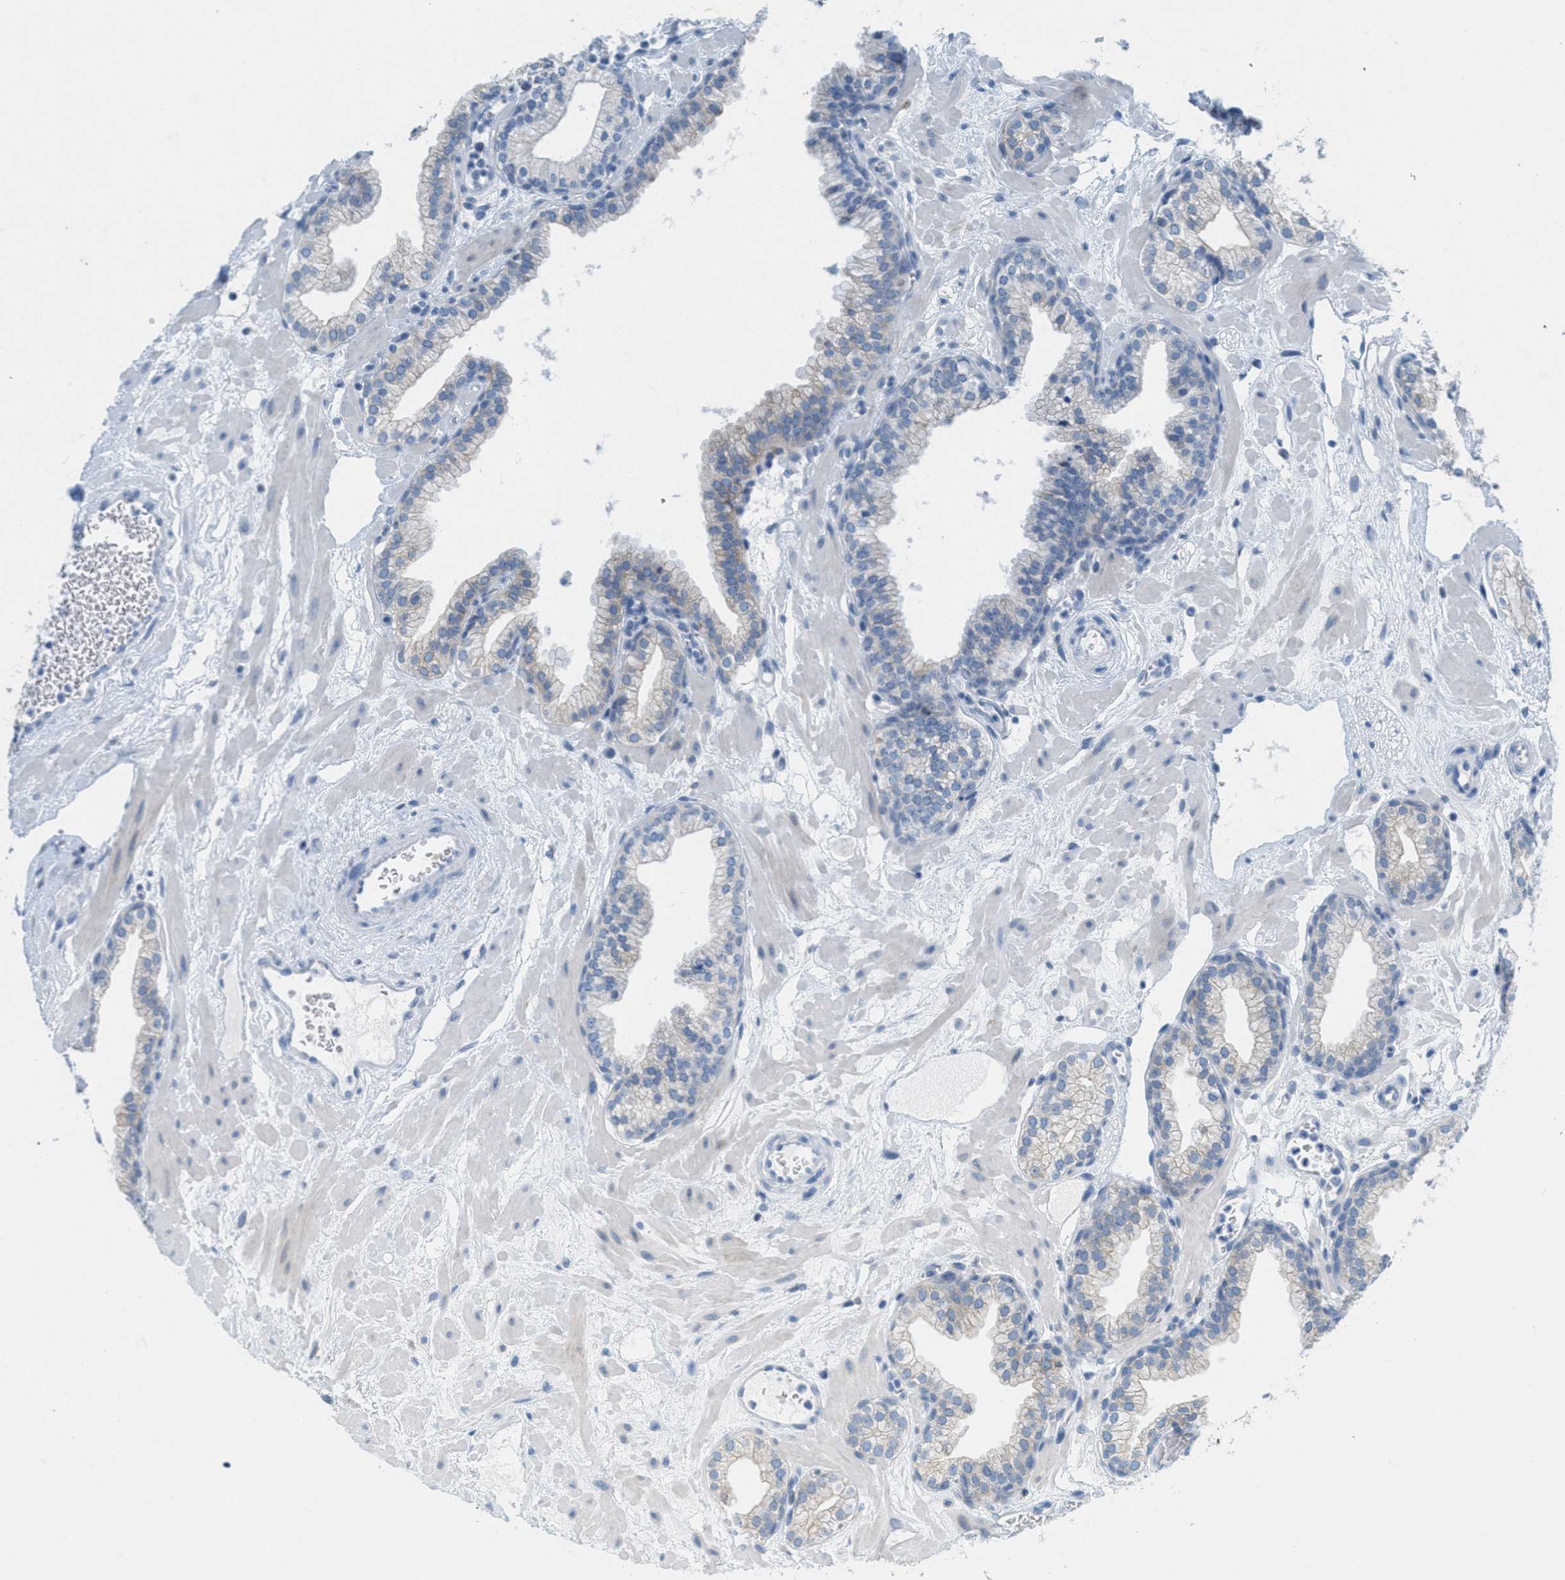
{"staining": {"intensity": "weak", "quantity": "<25%", "location": "cytoplasmic/membranous"}, "tissue": "prostate", "cell_type": "Glandular cells", "image_type": "normal", "snomed": [{"axis": "morphology", "description": "Normal tissue, NOS"}, {"axis": "morphology", "description": "Urothelial carcinoma, Low grade"}, {"axis": "topography", "description": "Urinary bladder"}, {"axis": "topography", "description": "Prostate"}], "caption": "IHC micrograph of unremarkable prostate stained for a protein (brown), which displays no positivity in glandular cells. (DAB (3,3'-diaminobenzidine) IHC, high magnification).", "gene": "TEX264", "patient": {"sex": "male", "age": 60}}